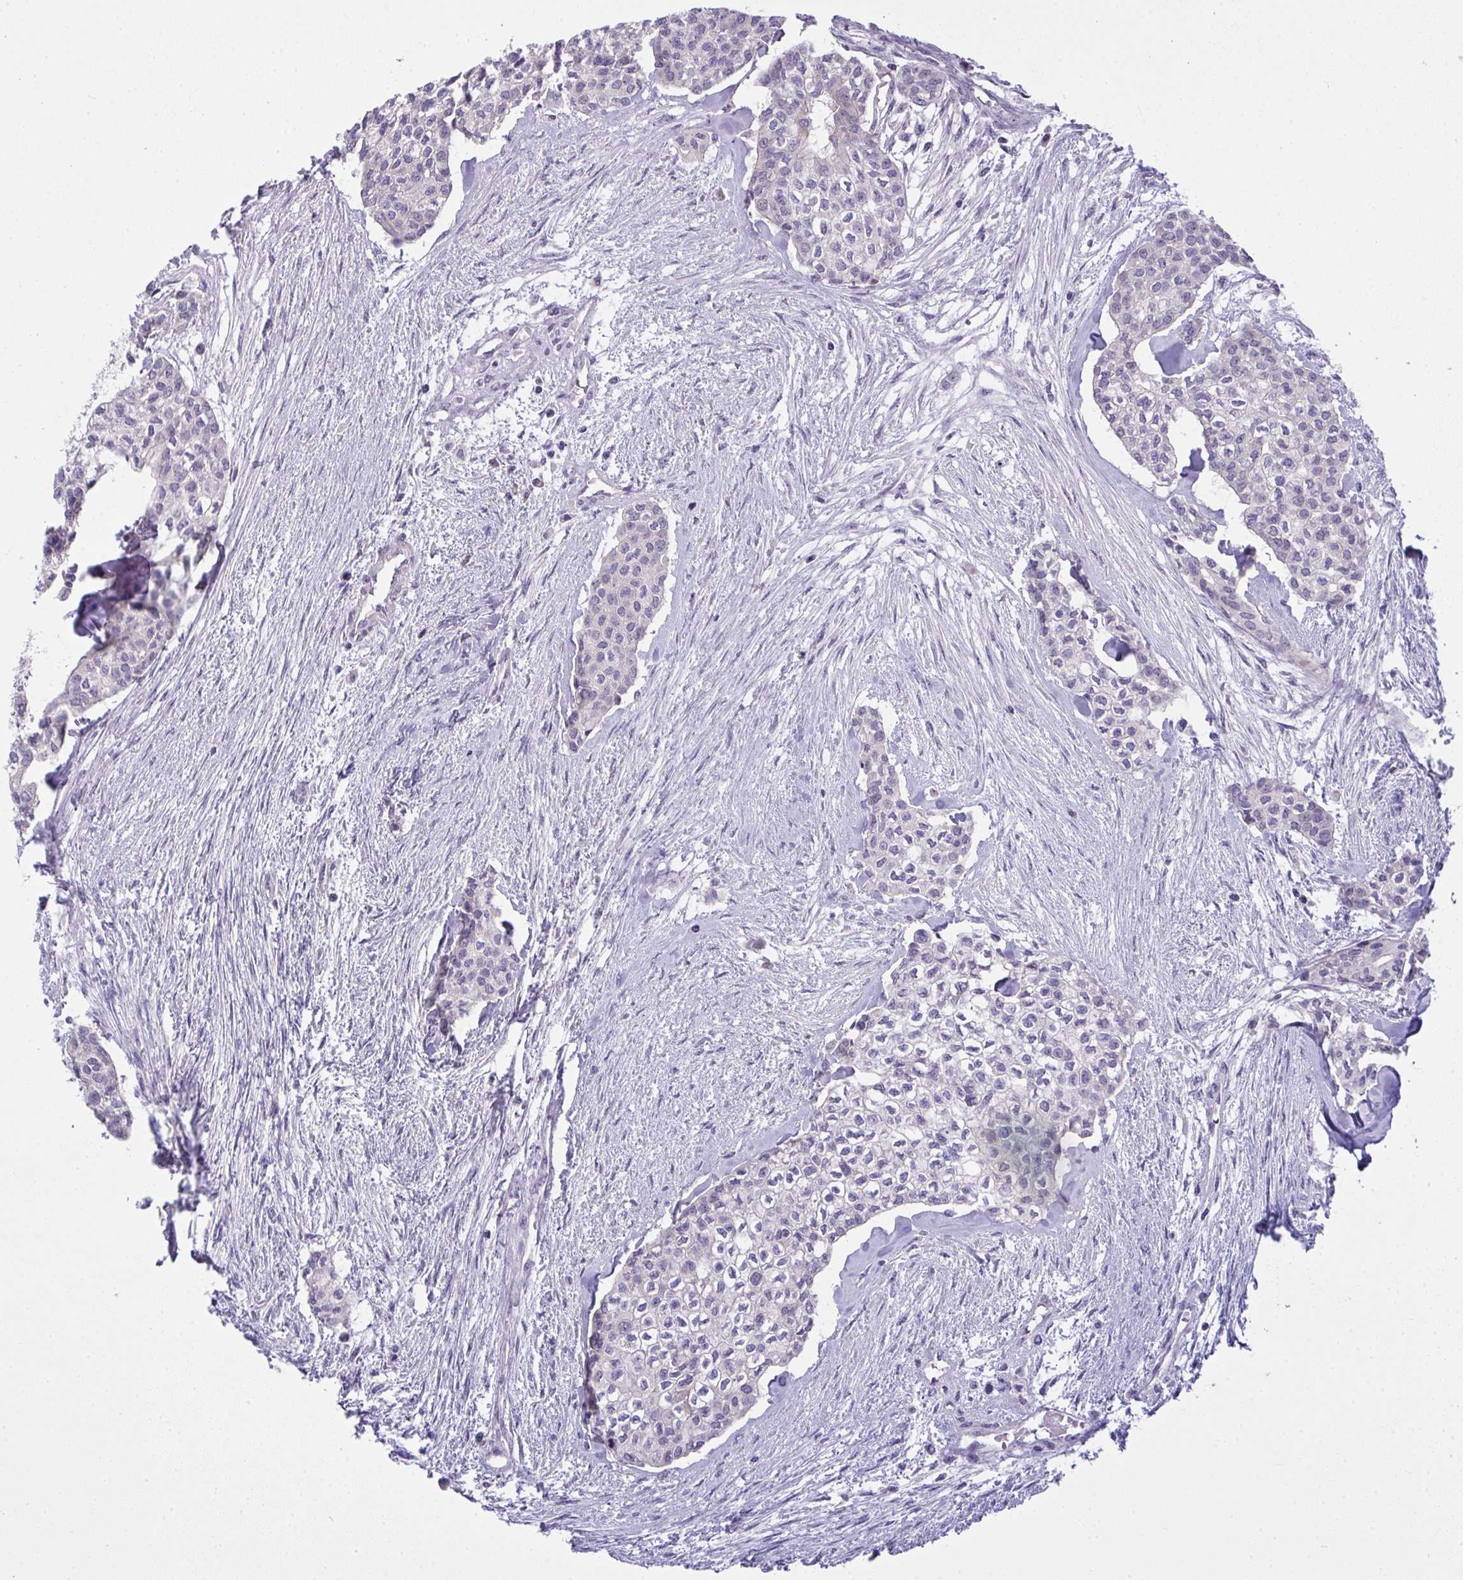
{"staining": {"intensity": "negative", "quantity": "none", "location": "none"}, "tissue": "head and neck cancer", "cell_type": "Tumor cells", "image_type": "cancer", "snomed": [{"axis": "morphology", "description": "Adenocarcinoma, NOS"}, {"axis": "topography", "description": "Head-Neck"}], "caption": "IHC image of human adenocarcinoma (head and neck) stained for a protein (brown), which demonstrates no expression in tumor cells.", "gene": "NT5C1A", "patient": {"sex": "male", "age": 81}}